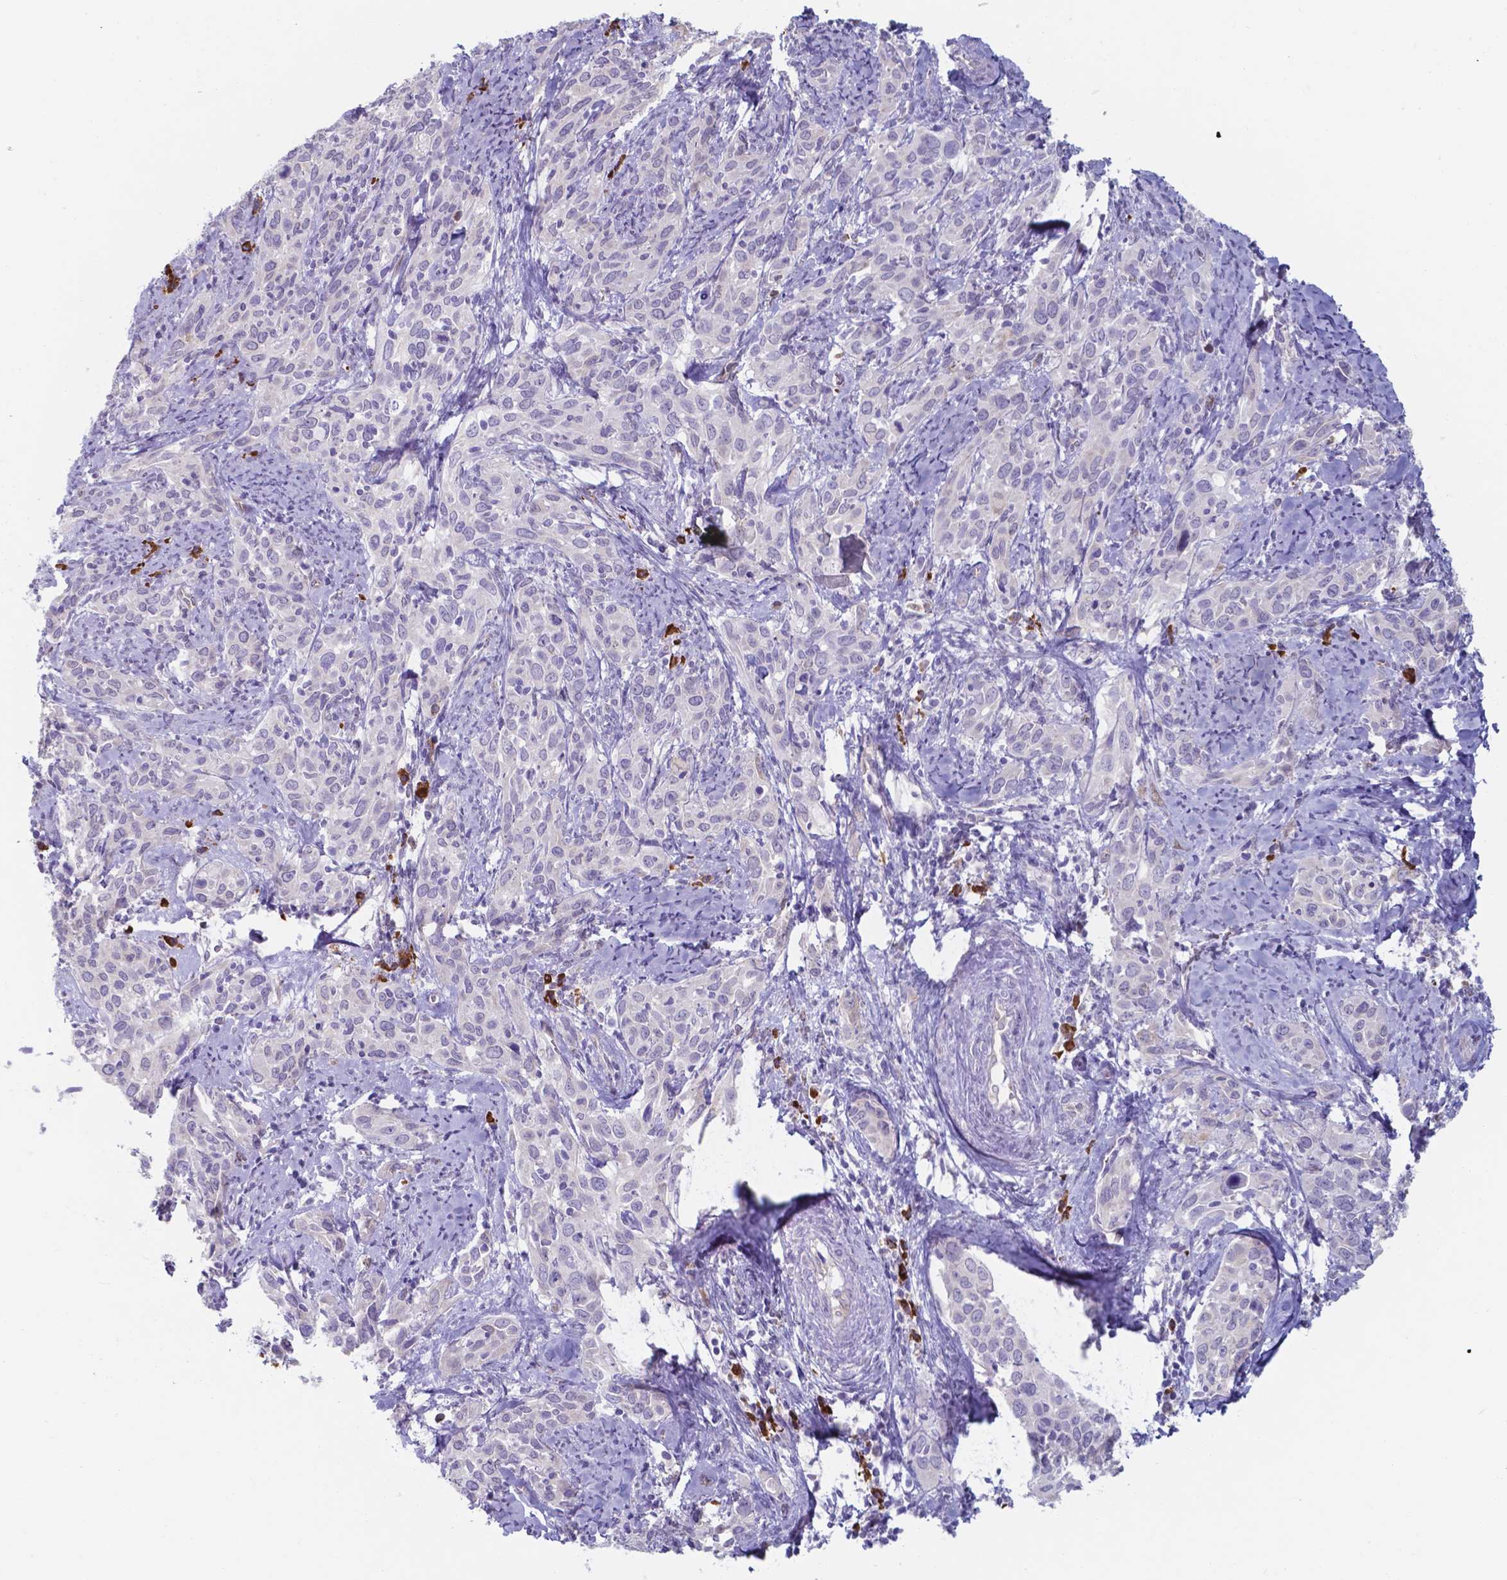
{"staining": {"intensity": "negative", "quantity": "none", "location": "none"}, "tissue": "cervical cancer", "cell_type": "Tumor cells", "image_type": "cancer", "snomed": [{"axis": "morphology", "description": "Squamous cell carcinoma, NOS"}, {"axis": "topography", "description": "Cervix"}], "caption": "There is no significant staining in tumor cells of cervical squamous cell carcinoma.", "gene": "UBE2J1", "patient": {"sex": "female", "age": 51}}